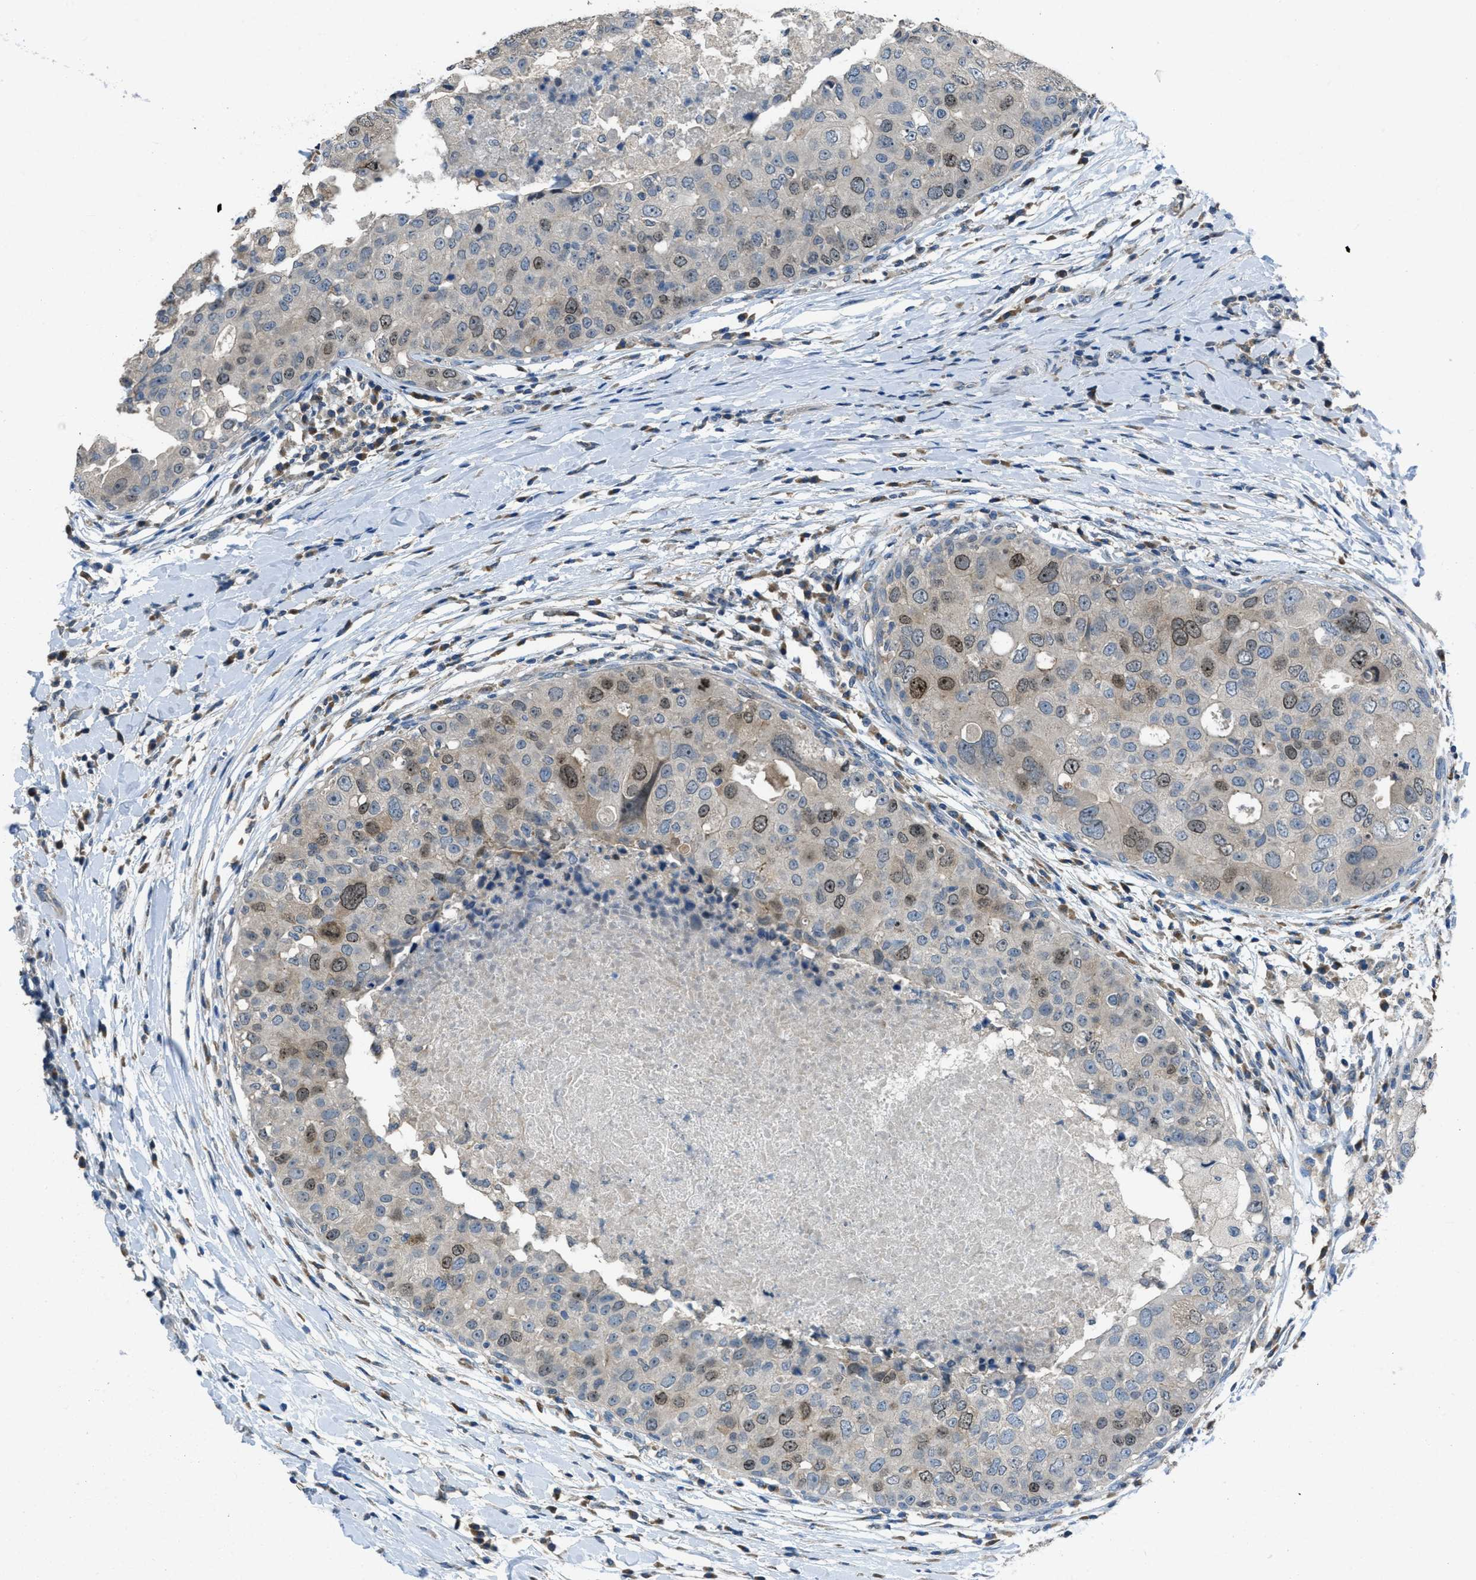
{"staining": {"intensity": "moderate", "quantity": "25%-75%", "location": "nuclear"}, "tissue": "breast cancer", "cell_type": "Tumor cells", "image_type": "cancer", "snomed": [{"axis": "morphology", "description": "Duct carcinoma"}, {"axis": "topography", "description": "Breast"}], "caption": "IHC photomicrograph of human breast cancer stained for a protein (brown), which demonstrates medium levels of moderate nuclear staining in approximately 25%-75% of tumor cells.", "gene": "MIS18A", "patient": {"sex": "female", "age": 27}}